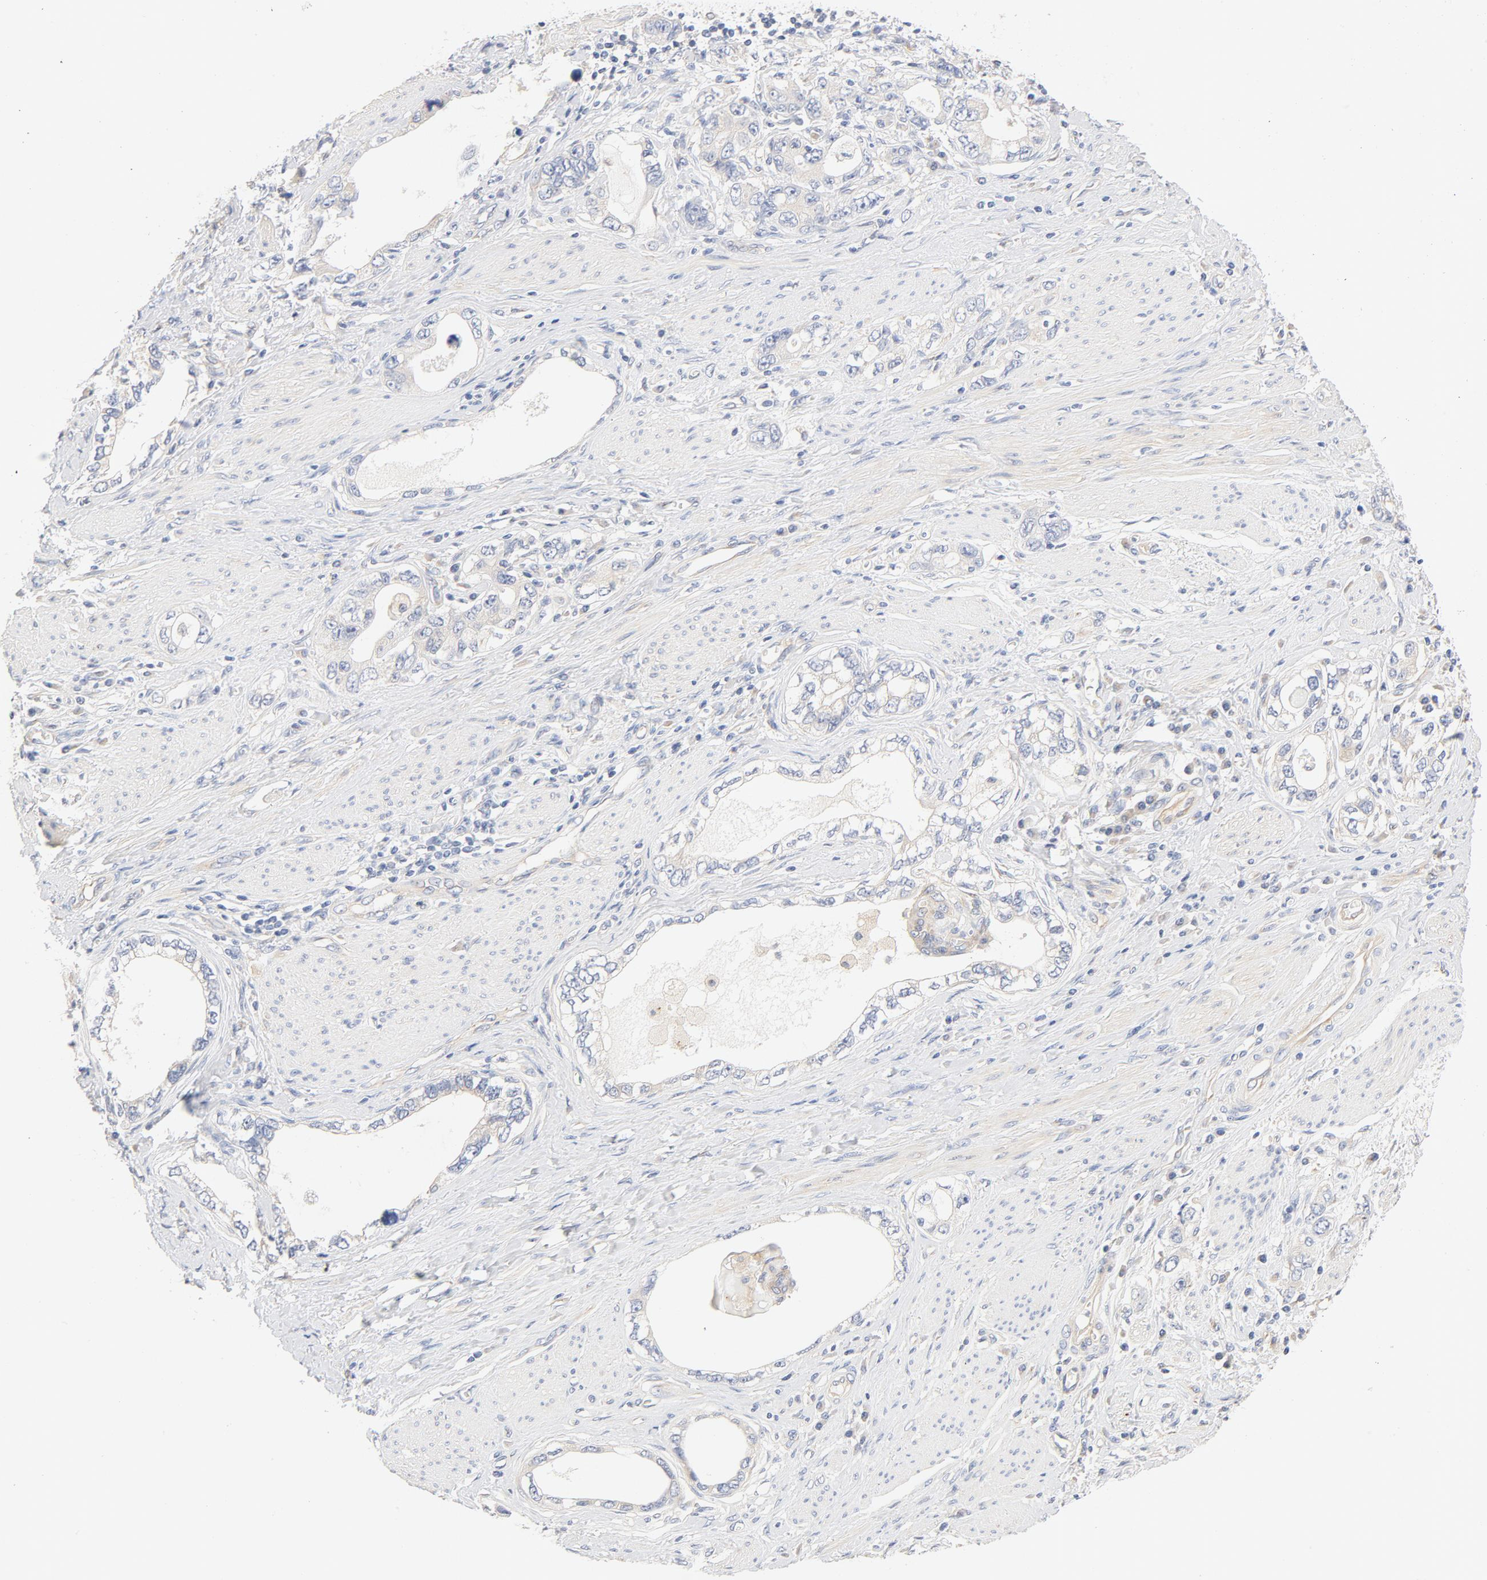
{"staining": {"intensity": "weak", "quantity": "25%-75%", "location": "cytoplasmic/membranous"}, "tissue": "stomach cancer", "cell_type": "Tumor cells", "image_type": "cancer", "snomed": [{"axis": "morphology", "description": "Adenocarcinoma, NOS"}, {"axis": "topography", "description": "Stomach, lower"}], "caption": "Weak cytoplasmic/membranous expression is identified in about 25%-75% of tumor cells in stomach adenocarcinoma. (DAB (3,3'-diaminobenzidine) = brown stain, brightfield microscopy at high magnification).", "gene": "DYNC1H1", "patient": {"sex": "female", "age": 93}}